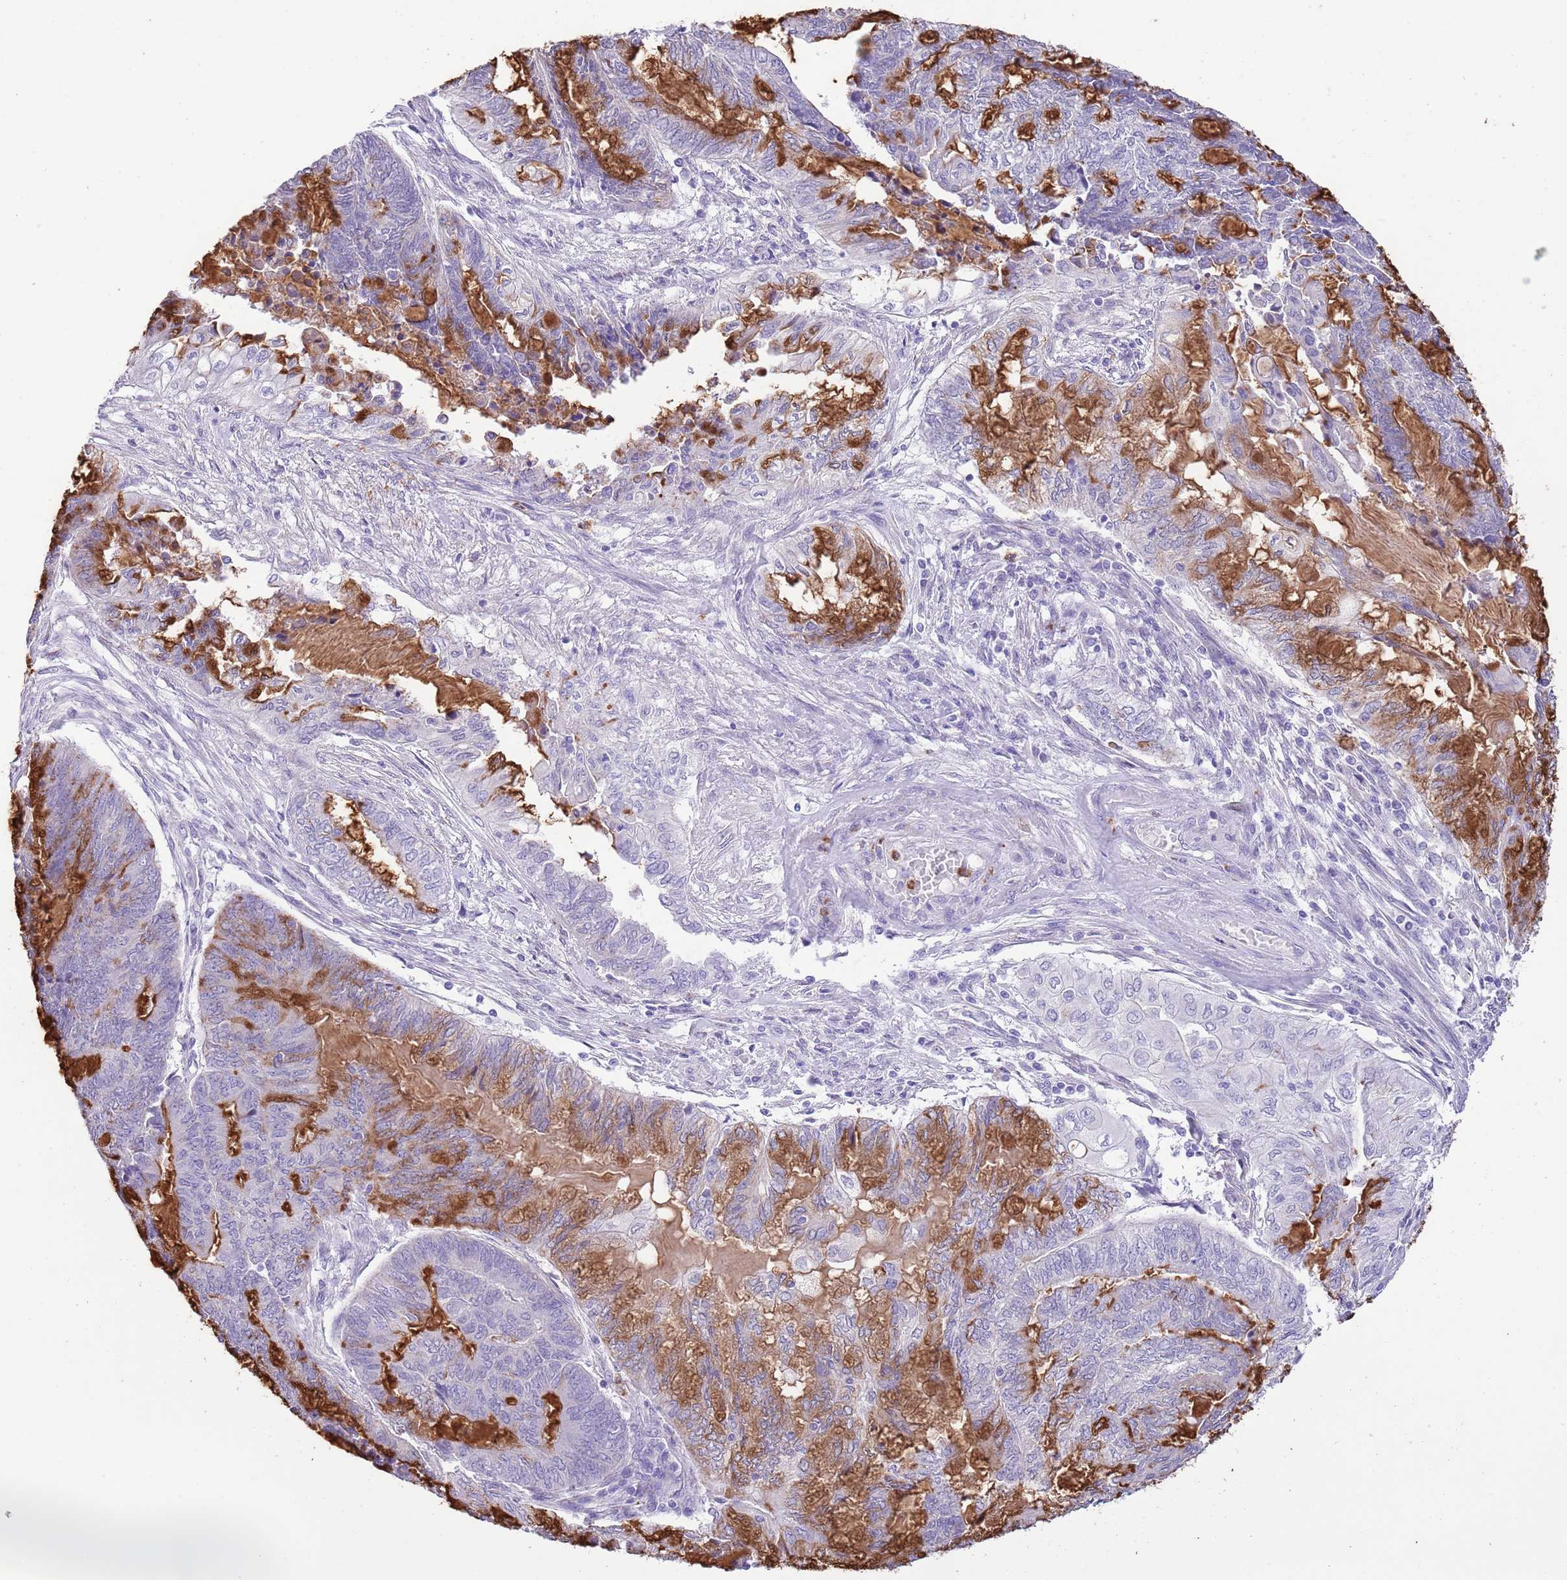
{"staining": {"intensity": "moderate", "quantity": "<25%", "location": "cytoplasmic/membranous"}, "tissue": "endometrial cancer", "cell_type": "Tumor cells", "image_type": "cancer", "snomed": [{"axis": "morphology", "description": "Adenocarcinoma, NOS"}, {"axis": "topography", "description": "Uterus"}, {"axis": "topography", "description": "Endometrium"}], "caption": "High-magnification brightfield microscopy of endometrial cancer (adenocarcinoma) stained with DAB (brown) and counterstained with hematoxylin (blue). tumor cells exhibit moderate cytoplasmic/membranous expression is present in about<25% of cells. (Stains: DAB (3,3'-diaminobenzidine) in brown, nuclei in blue, Microscopy: brightfield microscopy at high magnification).", "gene": "OR2Z1", "patient": {"sex": "female", "age": 70}}